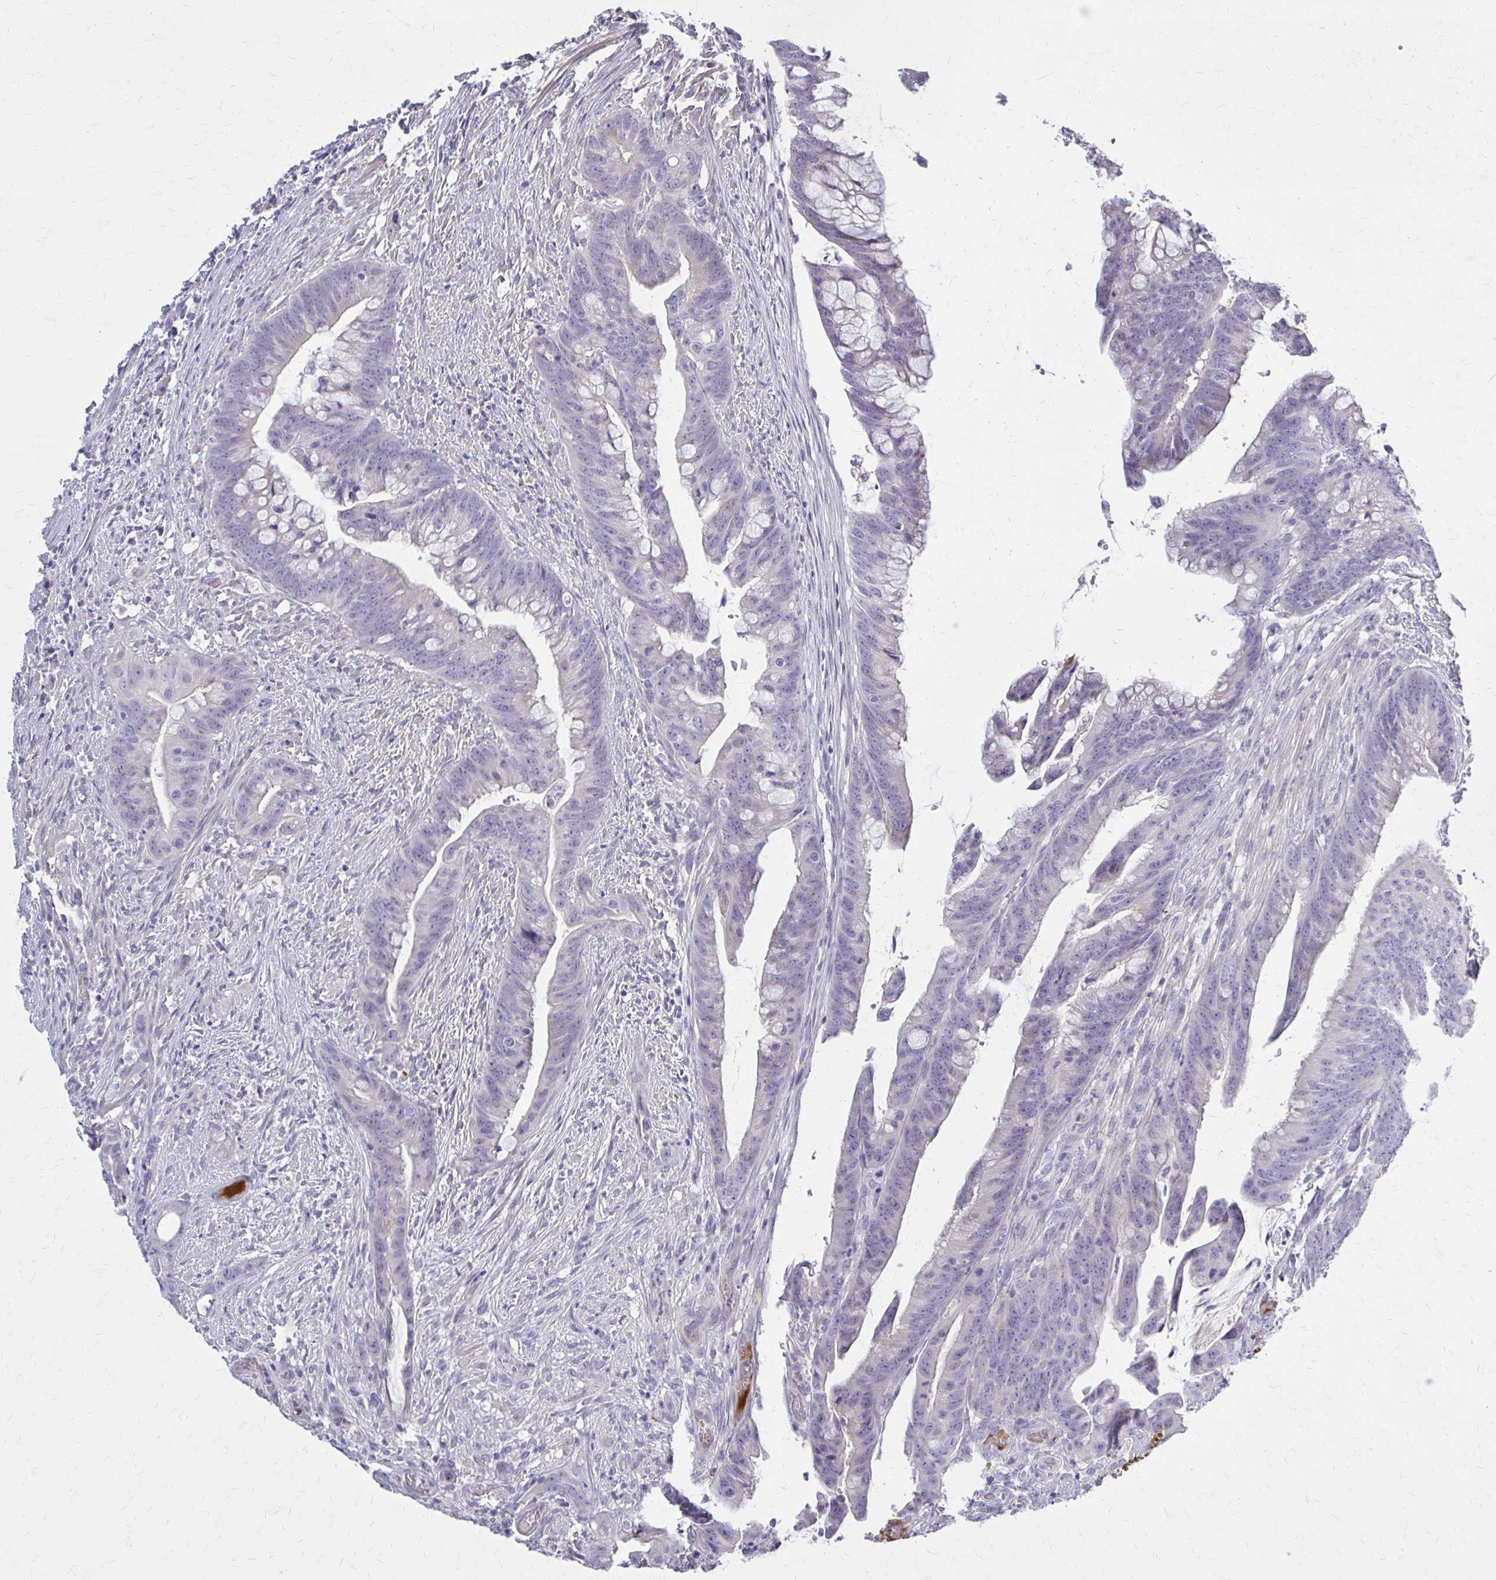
{"staining": {"intensity": "negative", "quantity": "none", "location": "none"}, "tissue": "colorectal cancer", "cell_type": "Tumor cells", "image_type": "cancer", "snomed": [{"axis": "morphology", "description": "Adenocarcinoma, NOS"}, {"axis": "topography", "description": "Colon"}], "caption": "This is a micrograph of immunohistochemistry staining of colorectal cancer (adenocarcinoma), which shows no expression in tumor cells. The staining was performed using DAB to visualize the protein expression in brown, while the nuclei were stained in blue with hematoxylin (Magnification: 20x).", "gene": "SERPIND1", "patient": {"sex": "male", "age": 62}}